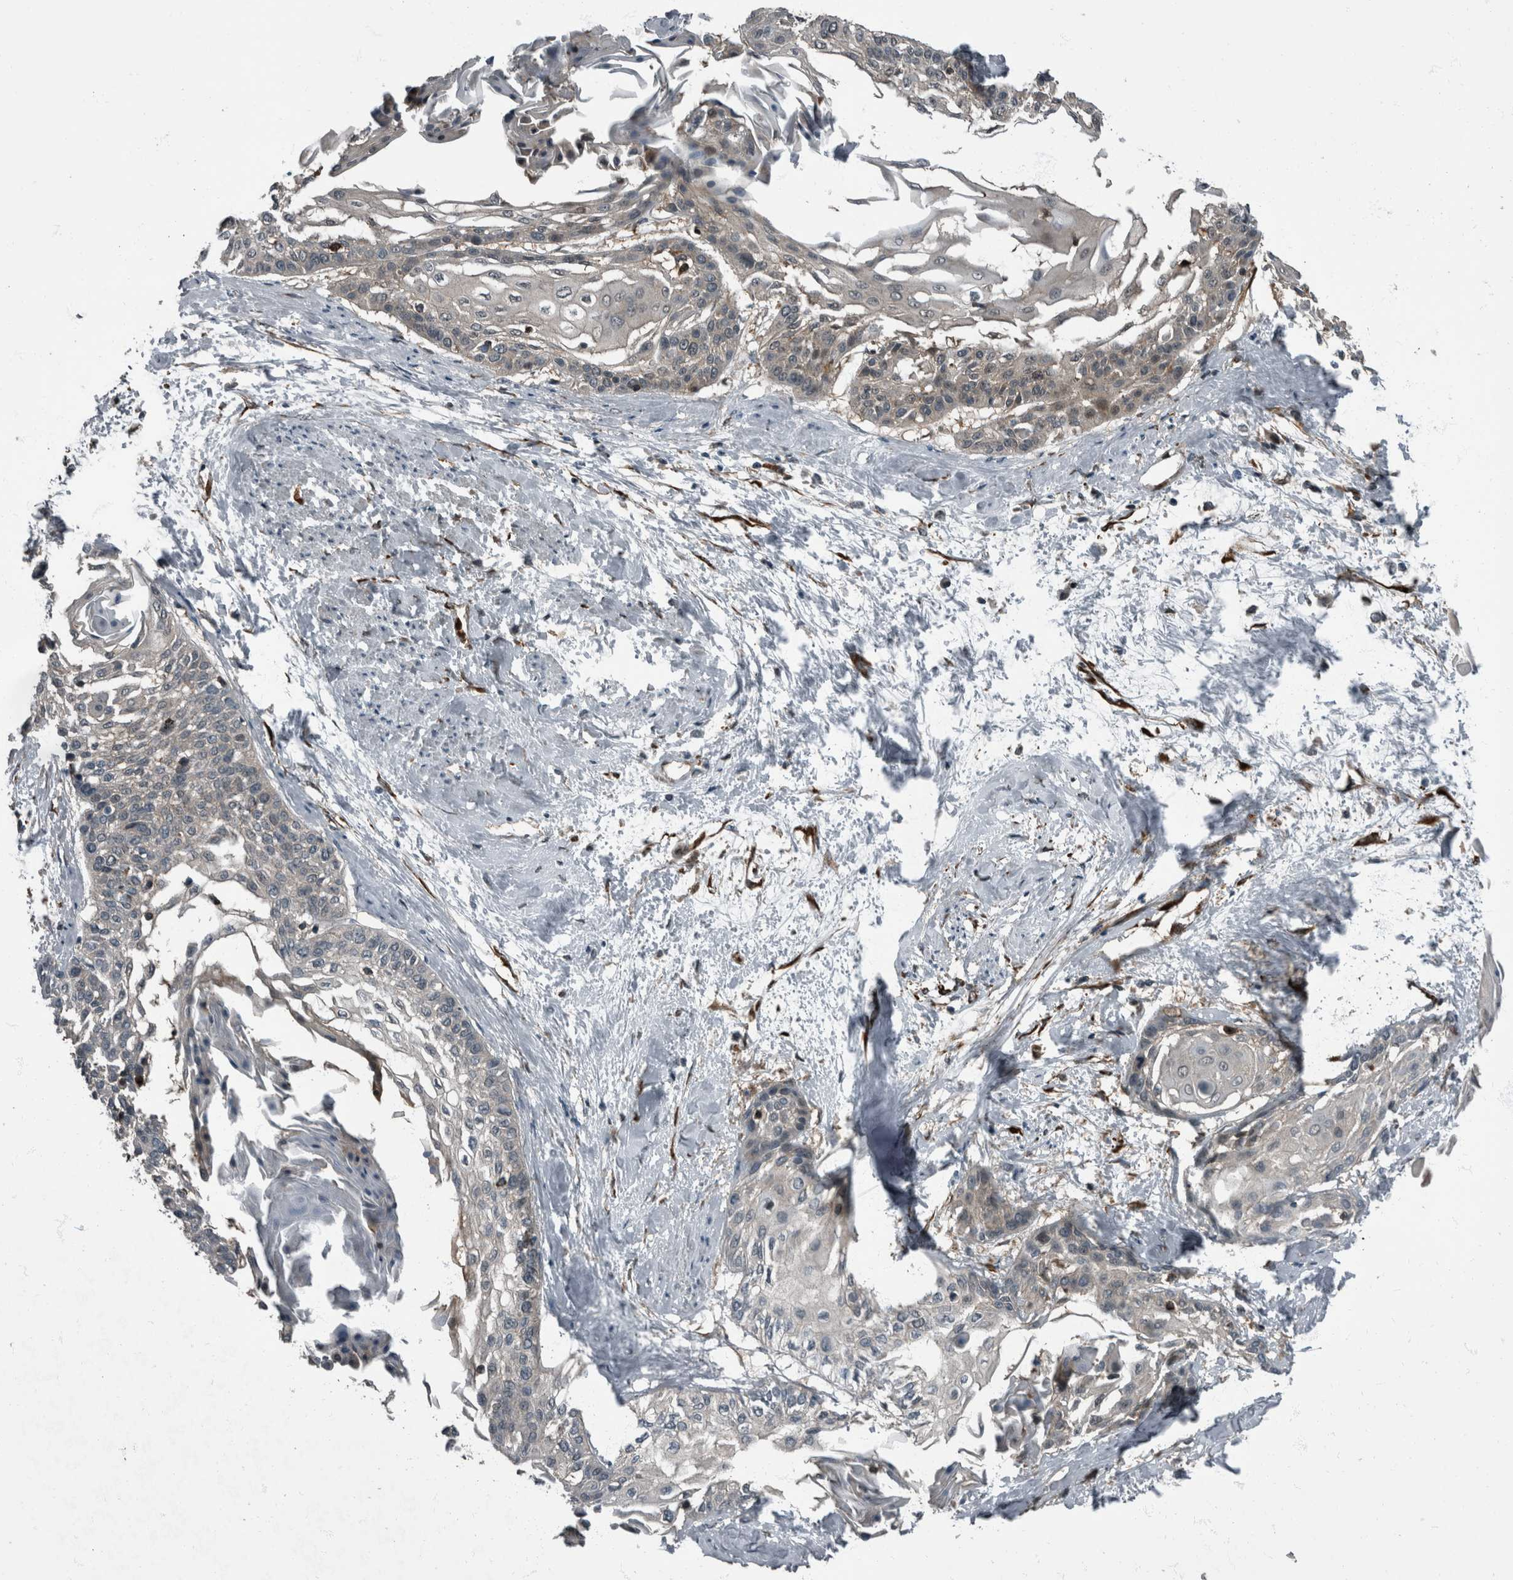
{"staining": {"intensity": "weak", "quantity": "<25%", "location": "cytoplasmic/membranous"}, "tissue": "cervical cancer", "cell_type": "Tumor cells", "image_type": "cancer", "snomed": [{"axis": "morphology", "description": "Squamous cell carcinoma, NOS"}, {"axis": "topography", "description": "Cervix"}], "caption": "Micrograph shows no protein staining in tumor cells of squamous cell carcinoma (cervical) tissue.", "gene": "RABGGTB", "patient": {"sex": "female", "age": 57}}